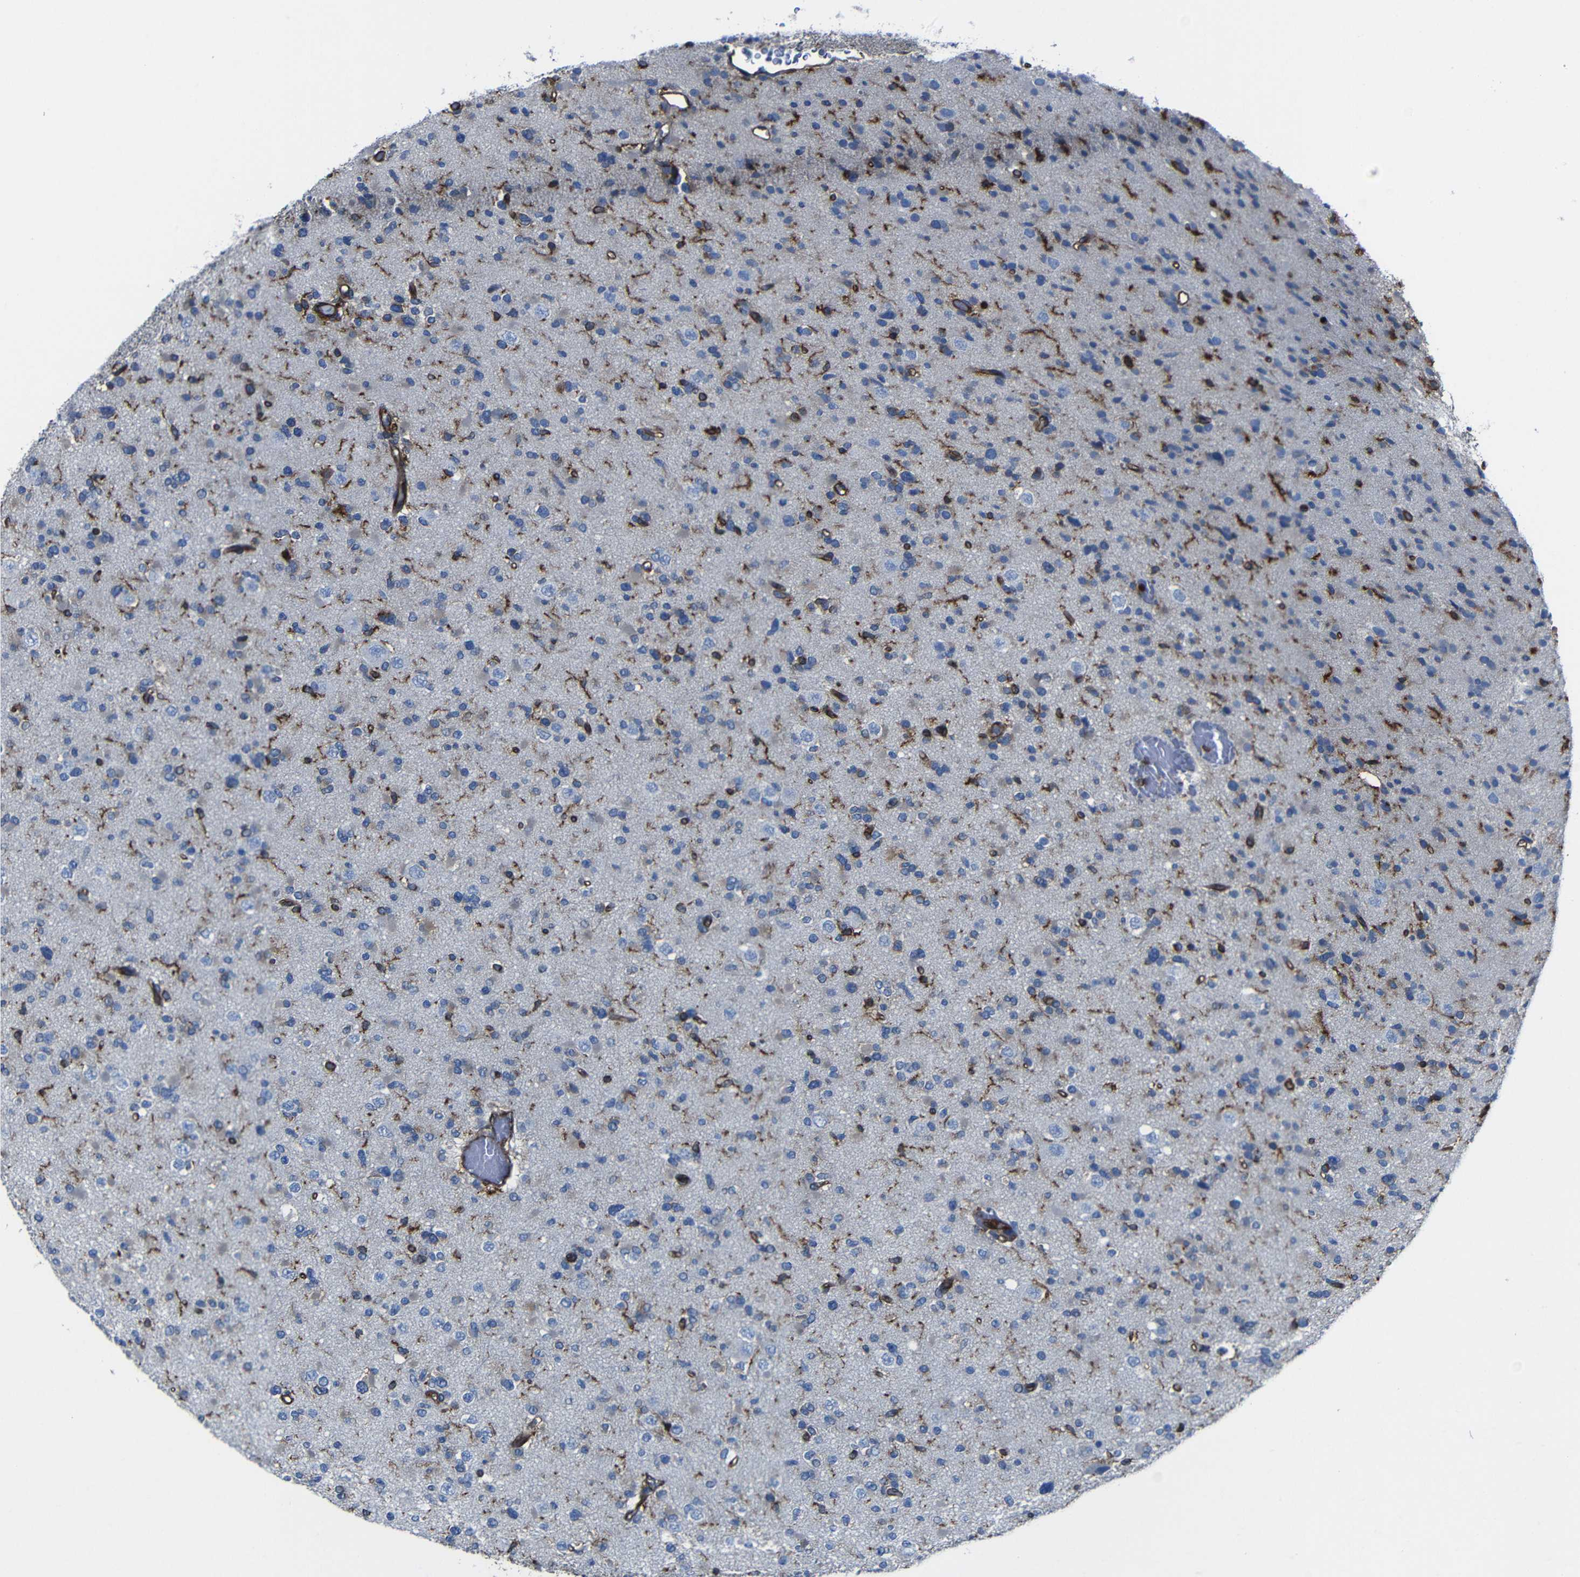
{"staining": {"intensity": "moderate", "quantity": "<25%", "location": "cytoplasmic/membranous"}, "tissue": "glioma", "cell_type": "Tumor cells", "image_type": "cancer", "snomed": [{"axis": "morphology", "description": "Glioma, malignant, Low grade"}, {"axis": "topography", "description": "Brain"}], "caption": "Immunohistochemistry image of neoplastic tissue: human malignant glioma (low-grade) stained using immunohistochemistry reveals low levels of moderate protein expression localized specifically in the cytoplasmic/membranous of tumor cells, appearing as a cytoplasmic/membranous brown color.", "gene": "ARHGEF1", "patient": {"sex": "female", "age": 22}}